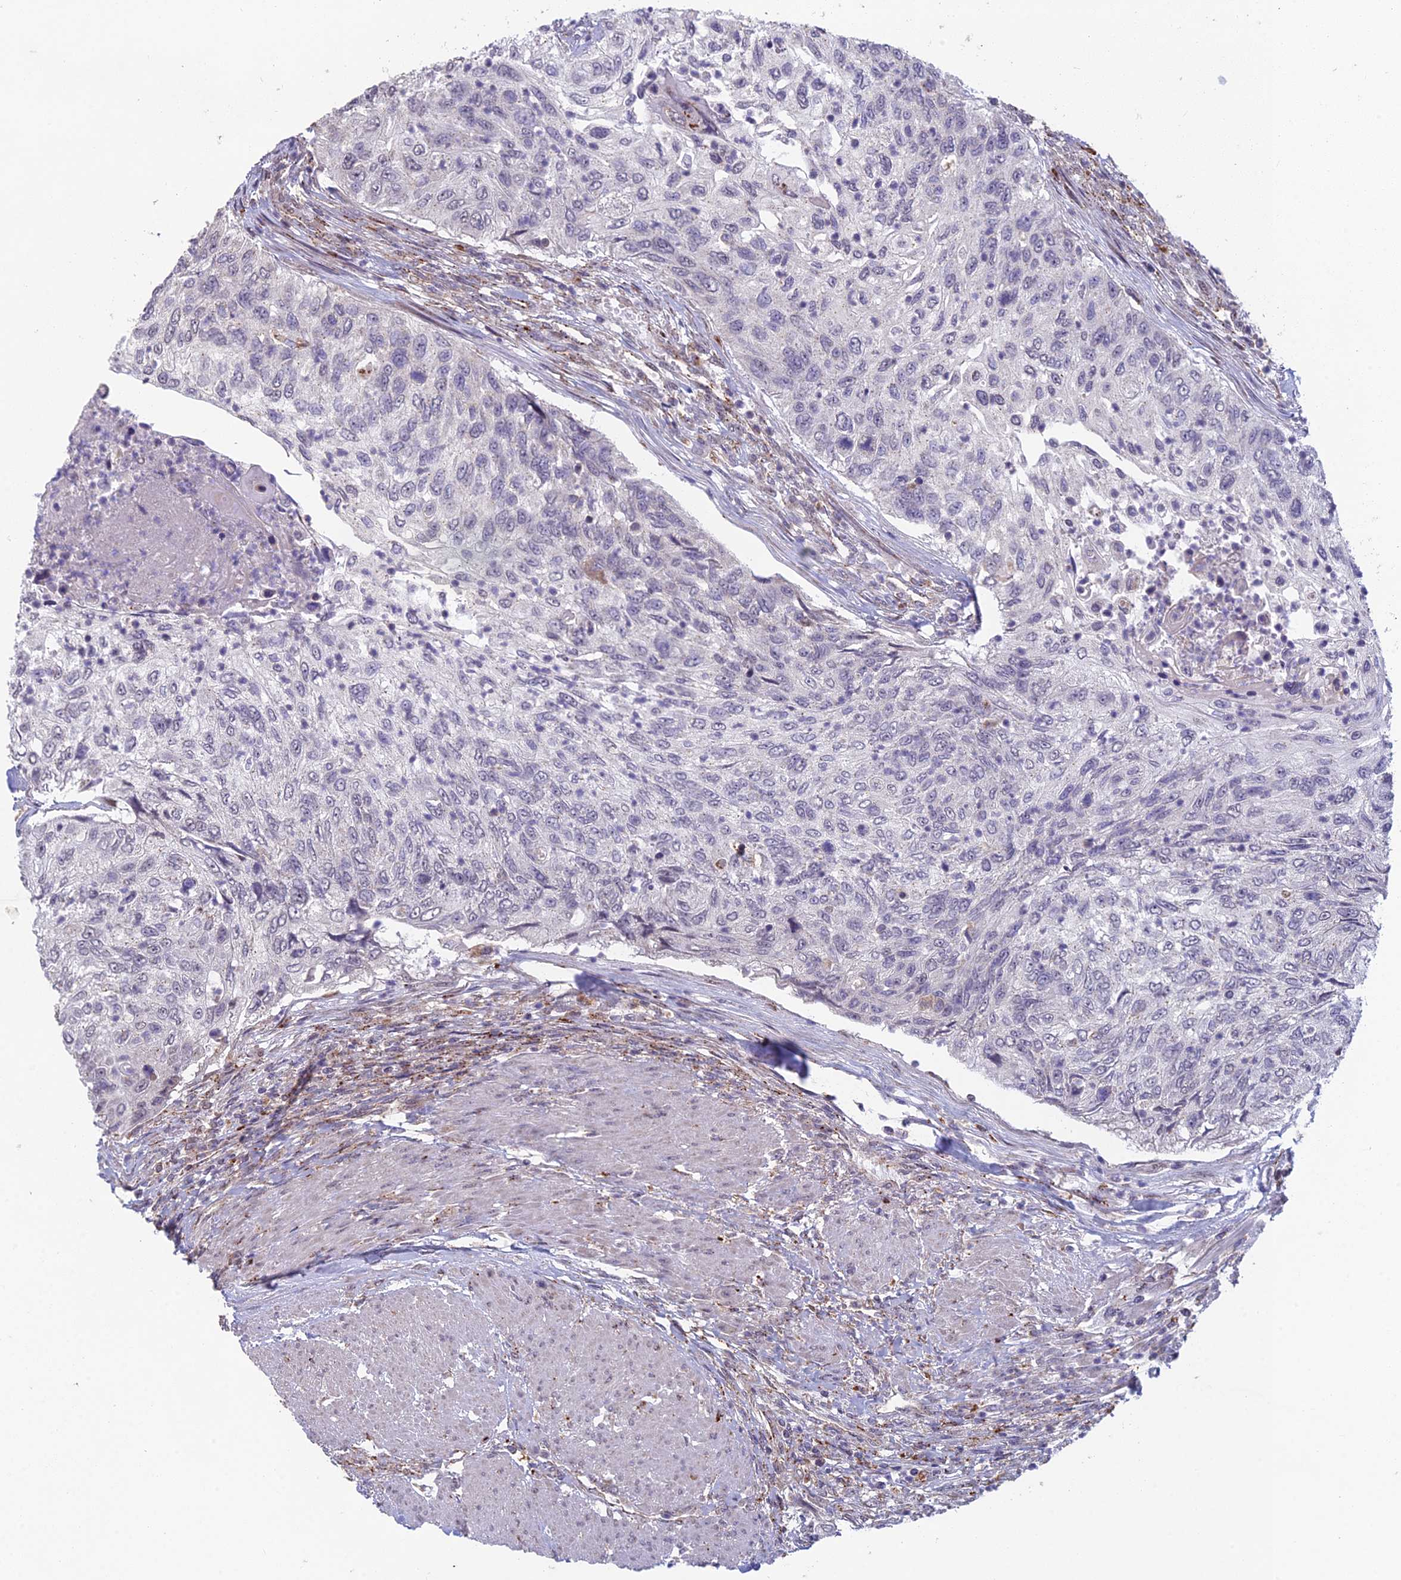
{"staining": {"intensity": "negative", "quantity": "none", "location": "none"}, "tissue": "urothelial cancer", "cell_type": "Tumor cells", "image_type": "cancer", "snomed": [{"axis": "morphology", "description": "Urothelial carcinoma, High grade"}, {"axis": "topography", "description": "Urinary bladder"}], "caption": "A high-resolution micrograph shows immunohistochemistry (IHC) staining of urothelial cancer, which exhibits no significant expression in tumor cells.", "gene": "FOXS1", "patient": {"sex": "female", "age": 60}}